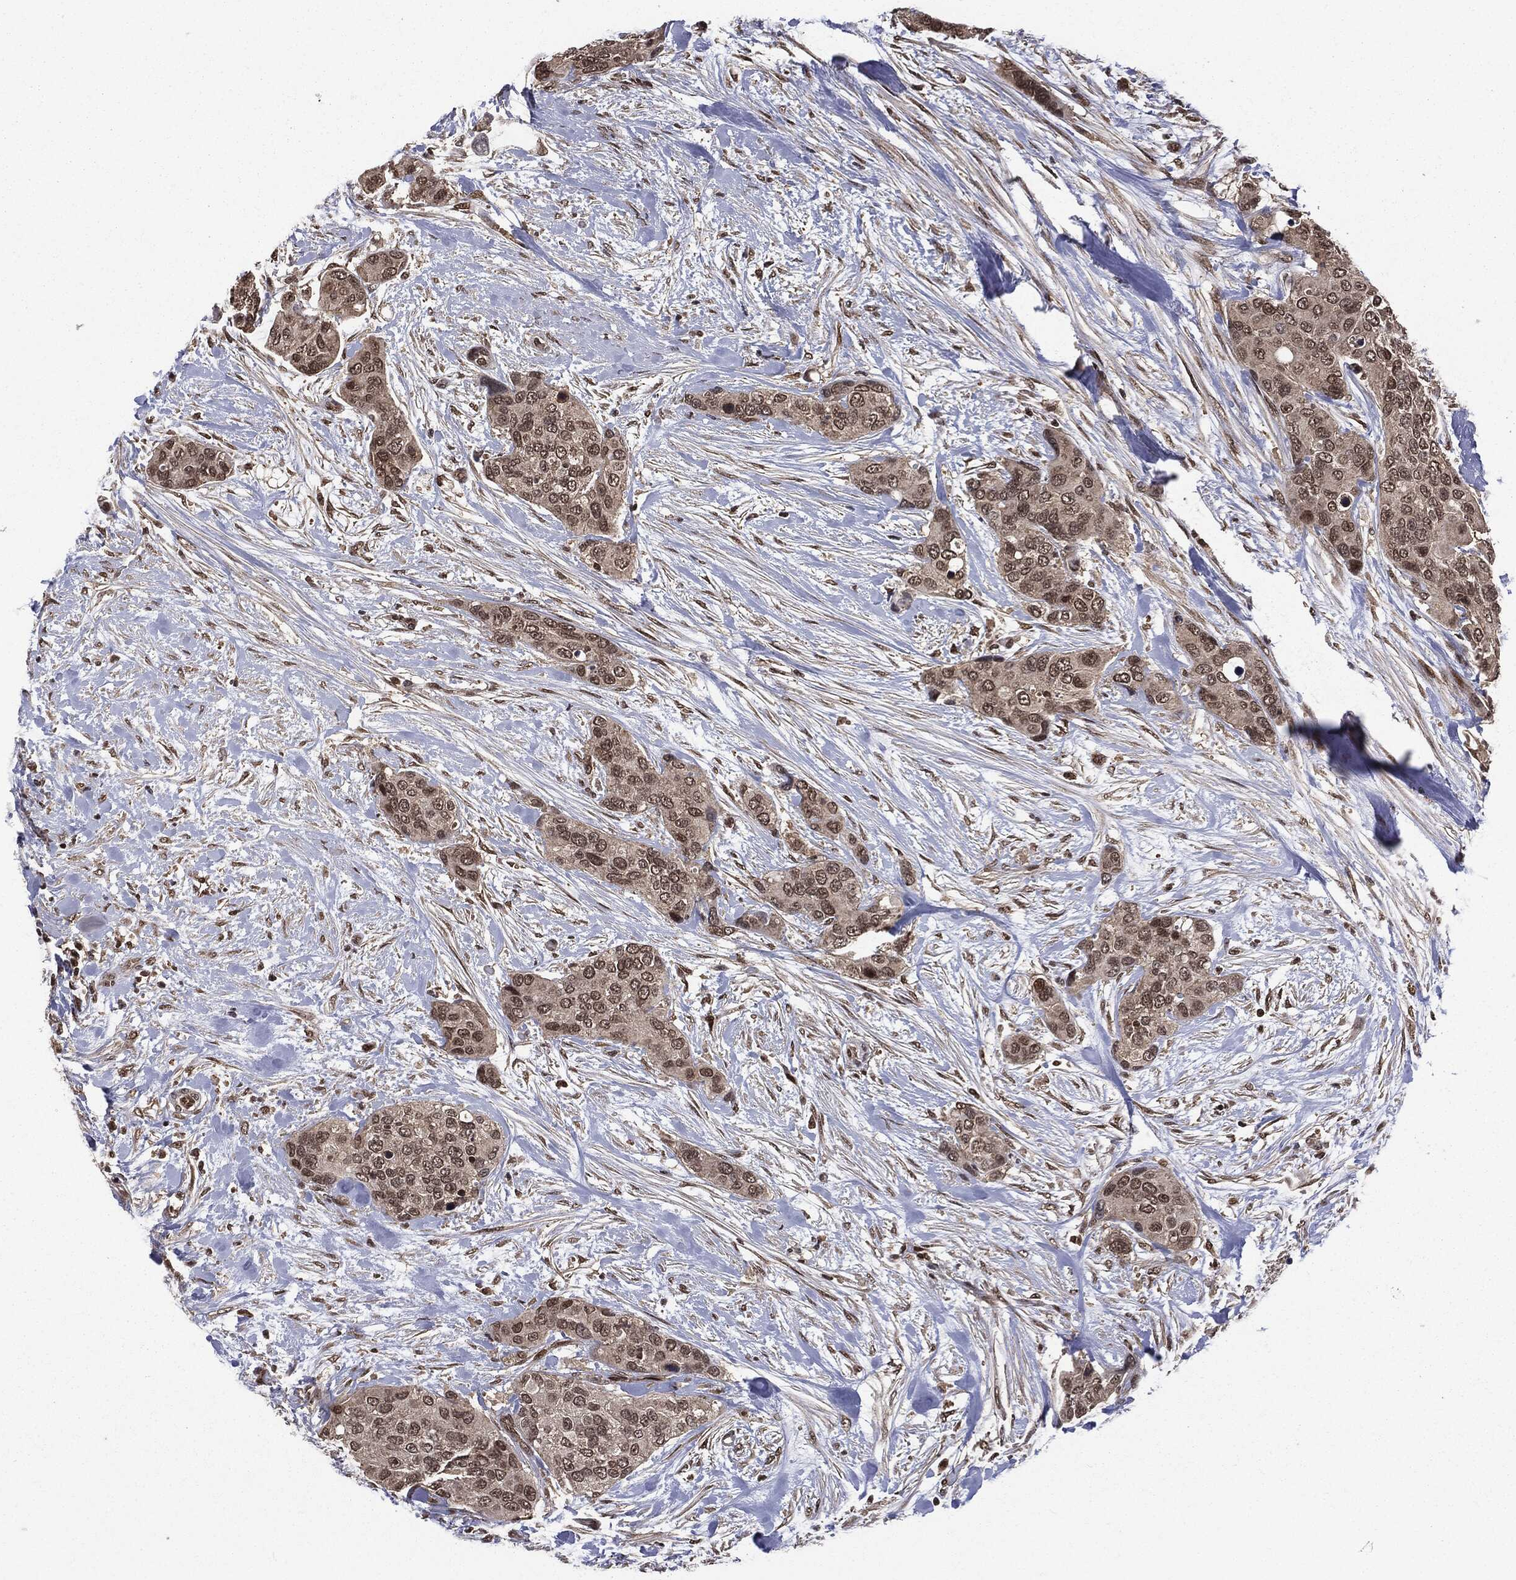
{"staining": {"intensity": "strong", "quantity": "25%-75%", "location": "nuclear"}, "tissue": "urothelial cancer", "cell_type": "Tumor cells", "image_type": "cancer", "snomed": [{"axis": "morphology", "description": "Urothelial carcinoma, High grade"}, {"axis": "topography", "description": "Urinary bladder"}], "caption": "Immunohistochemical staining of human high-grade urothelial carcinoma reveals strong nuclear protein expression in about 25%-75% of tumor cells.", "gene": "PTPA", "patient": {"sex": "male", "age": 77}}